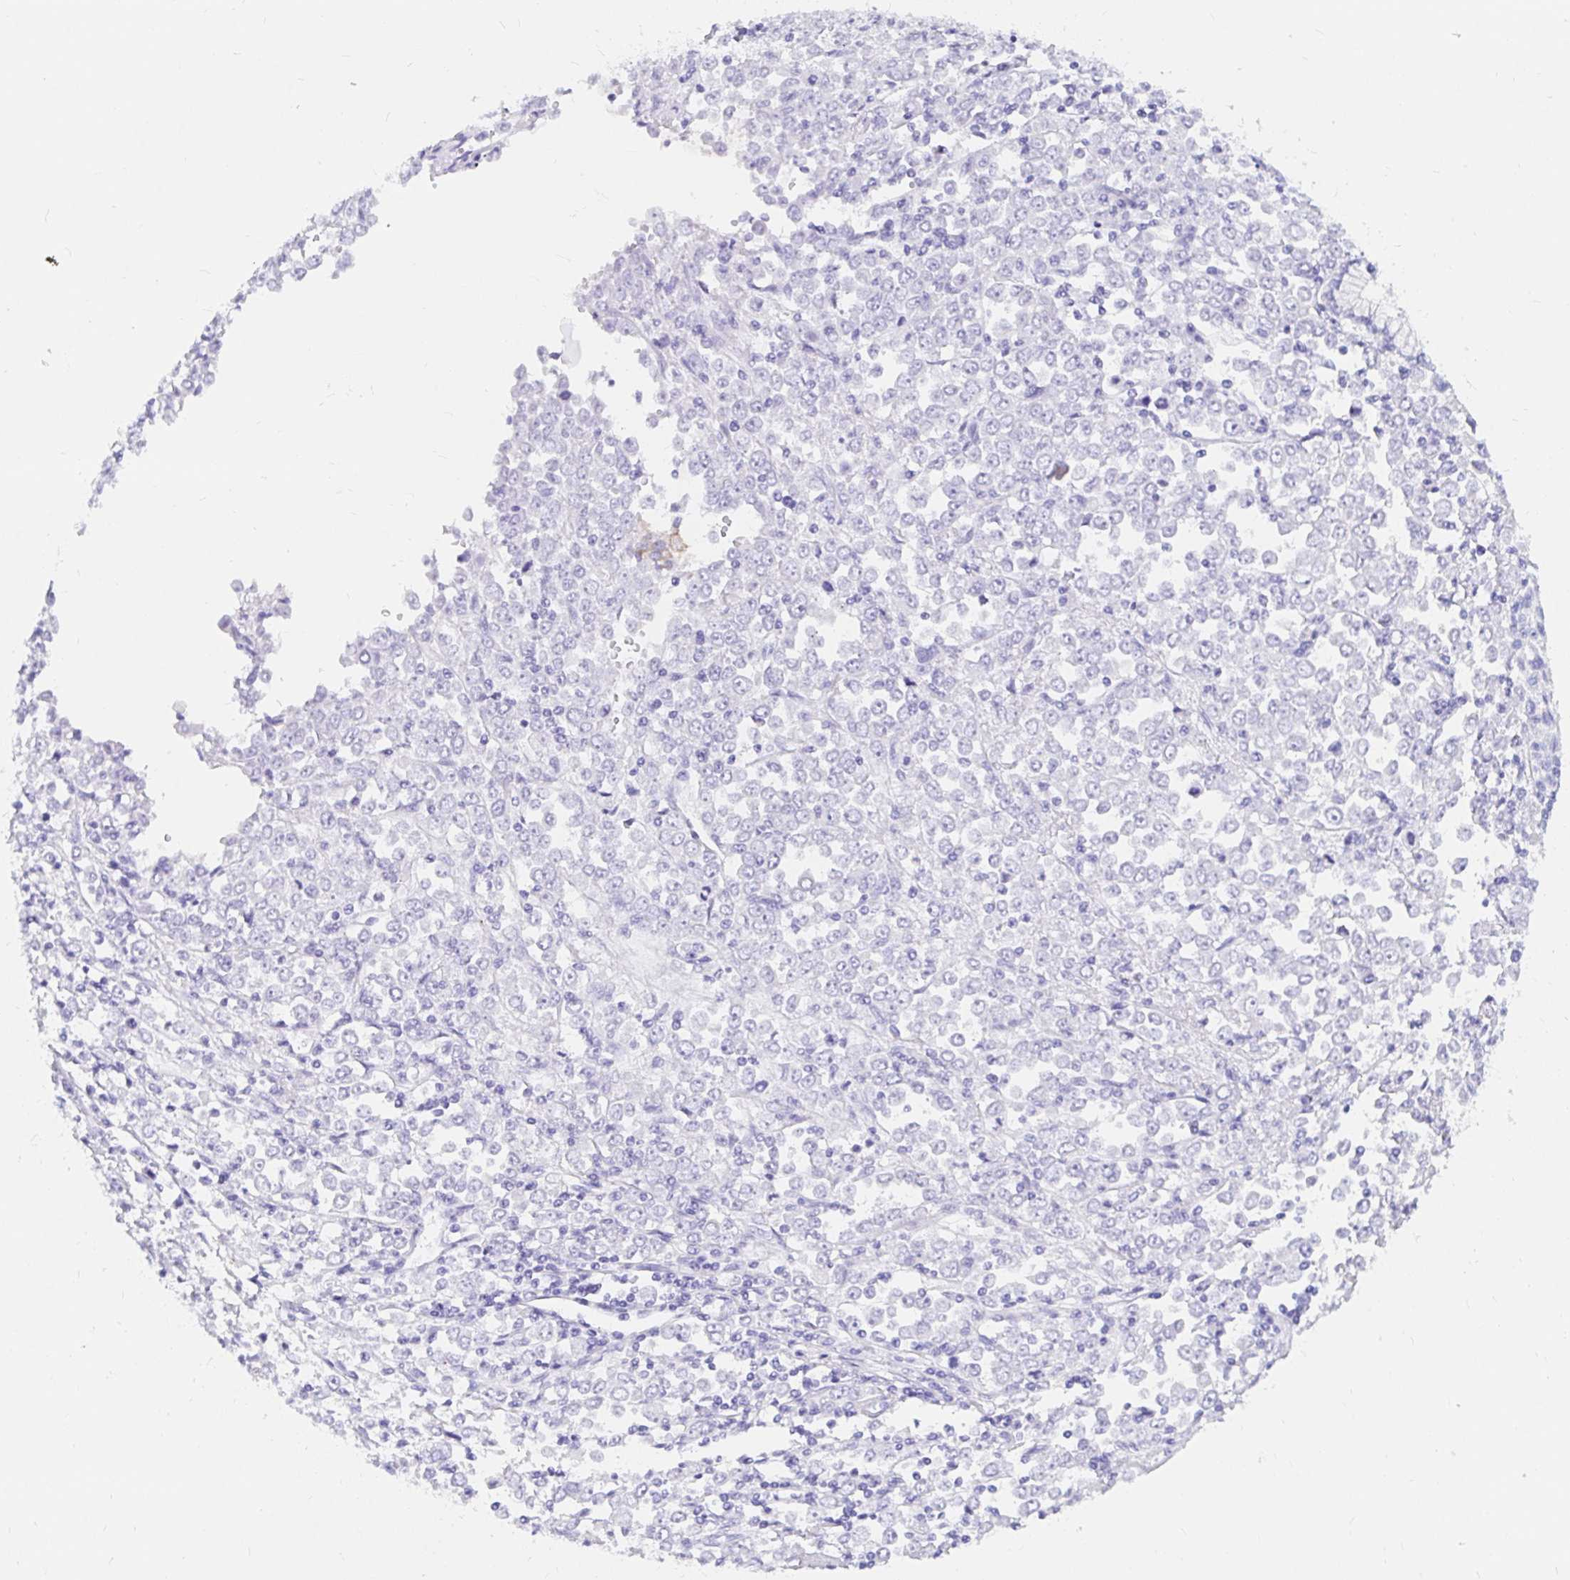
{"staining": {"intensity": "negative", "quantity": "none", "location": "none"}, "tissue": "stomach cancer", "cell_type": "Tumor cells", "image_type": "cancer", "snomed": [{"axis": "morphology", "description": "Adenocarcinoma, NOS"}, {"axis": "topography", "description": "Stomach, upper"}], "caption": "High power microscopy histopathology image of an IHC histopathology image of adenocarcinoma (stomach), revealing no significant staining in tumor cells.", "gene": "OR6T1", "patient": {"sex": "male", "age": 70}}